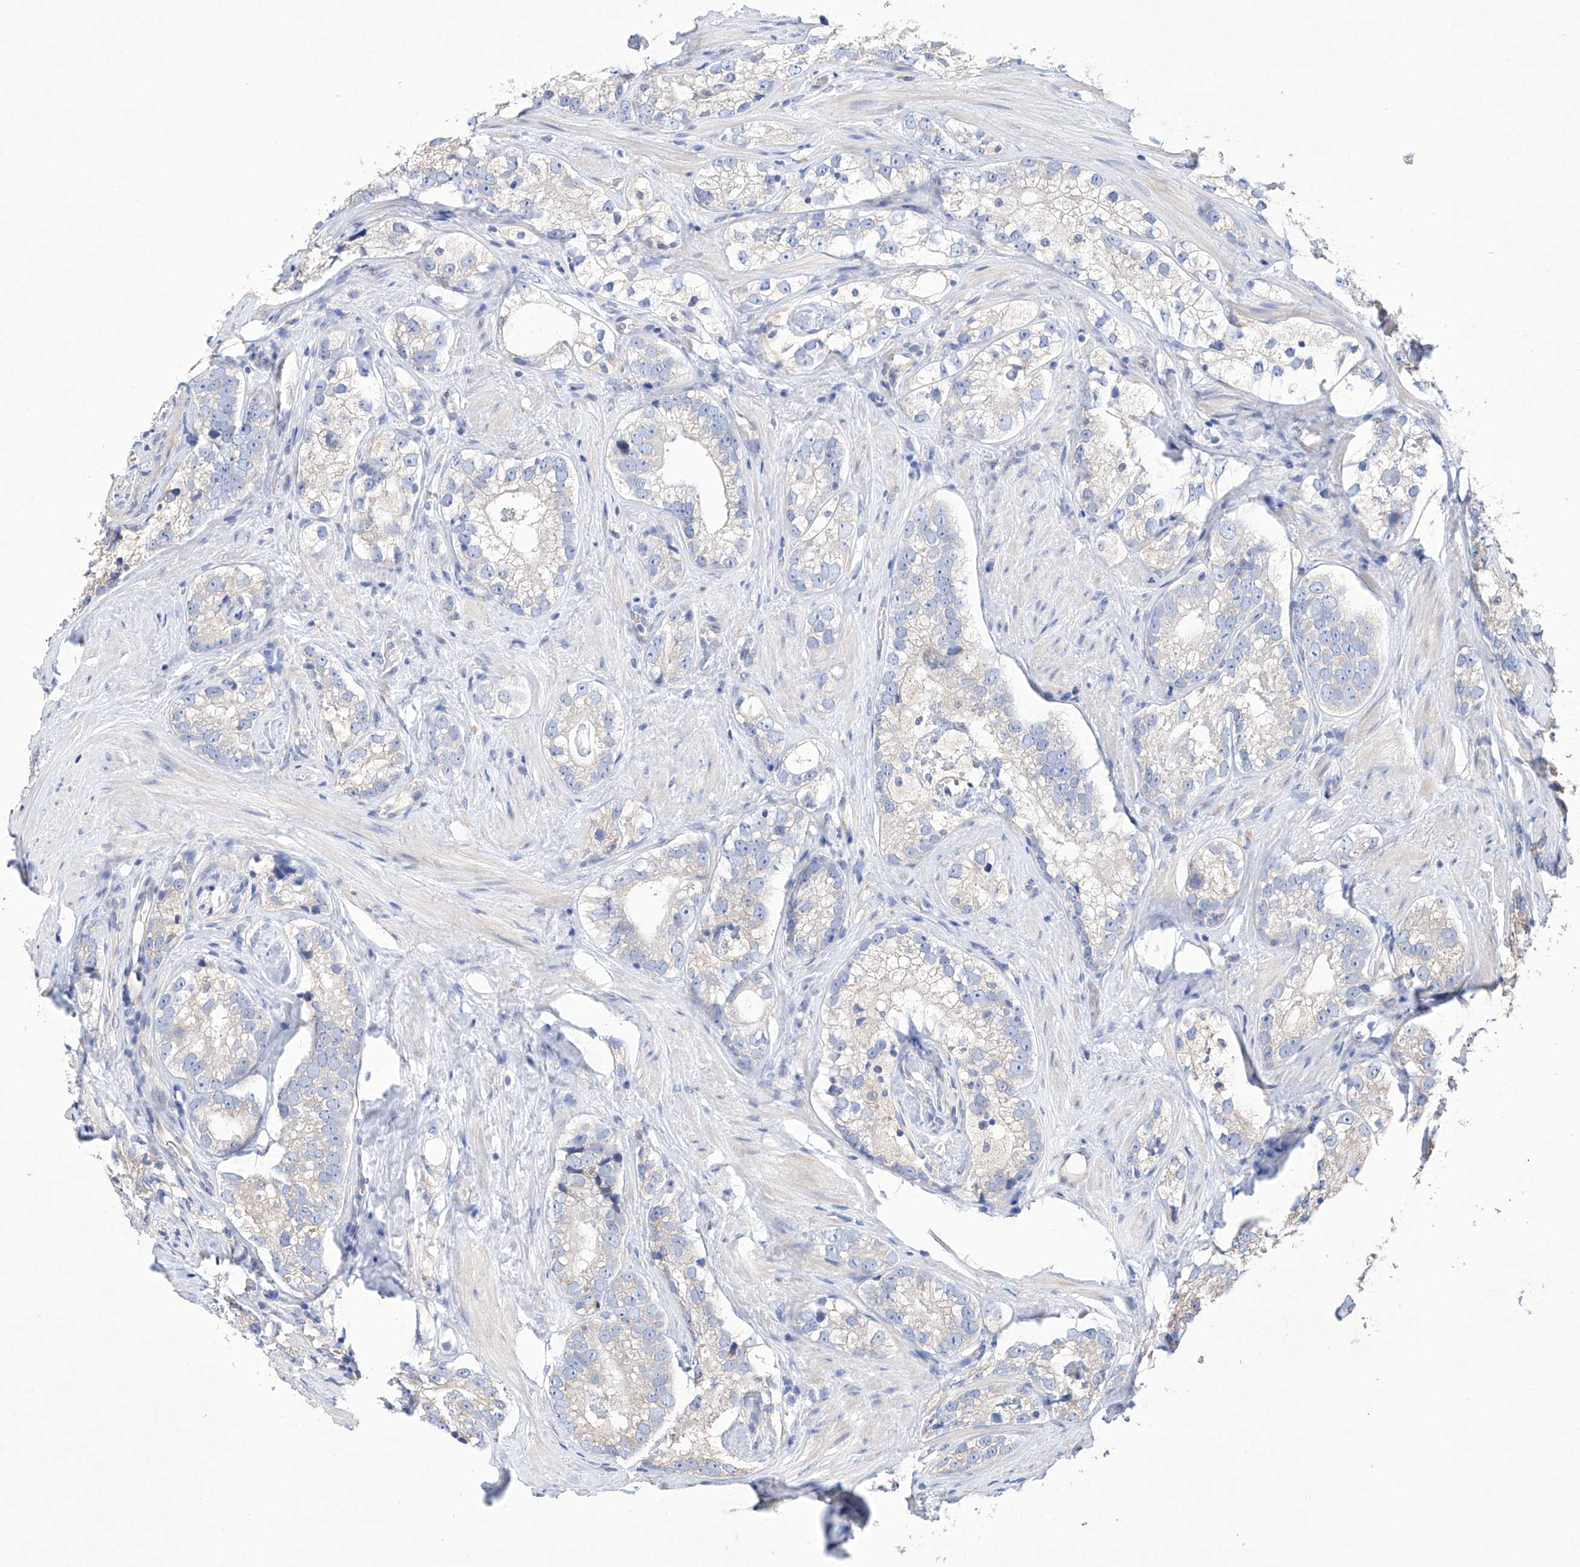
{"staining": {"intensity": "negative", "quantity": "none", "location": "none"}, "tissue": "prostate cancer", "cell_type": "Tumor cells", "image_type": "cancer", "snomed": [{"axis": "morphology", "description": "Adenocarcinoma, High grade"}, {"axis": "topography", "description": "Prostate"}], "caption": "Tumor cells show no significant positivity in prostate cancer (adenocarcinoma (high-grade)).", "gene": "AFG1L", "patient": {"sex": "male", "age": 56}}